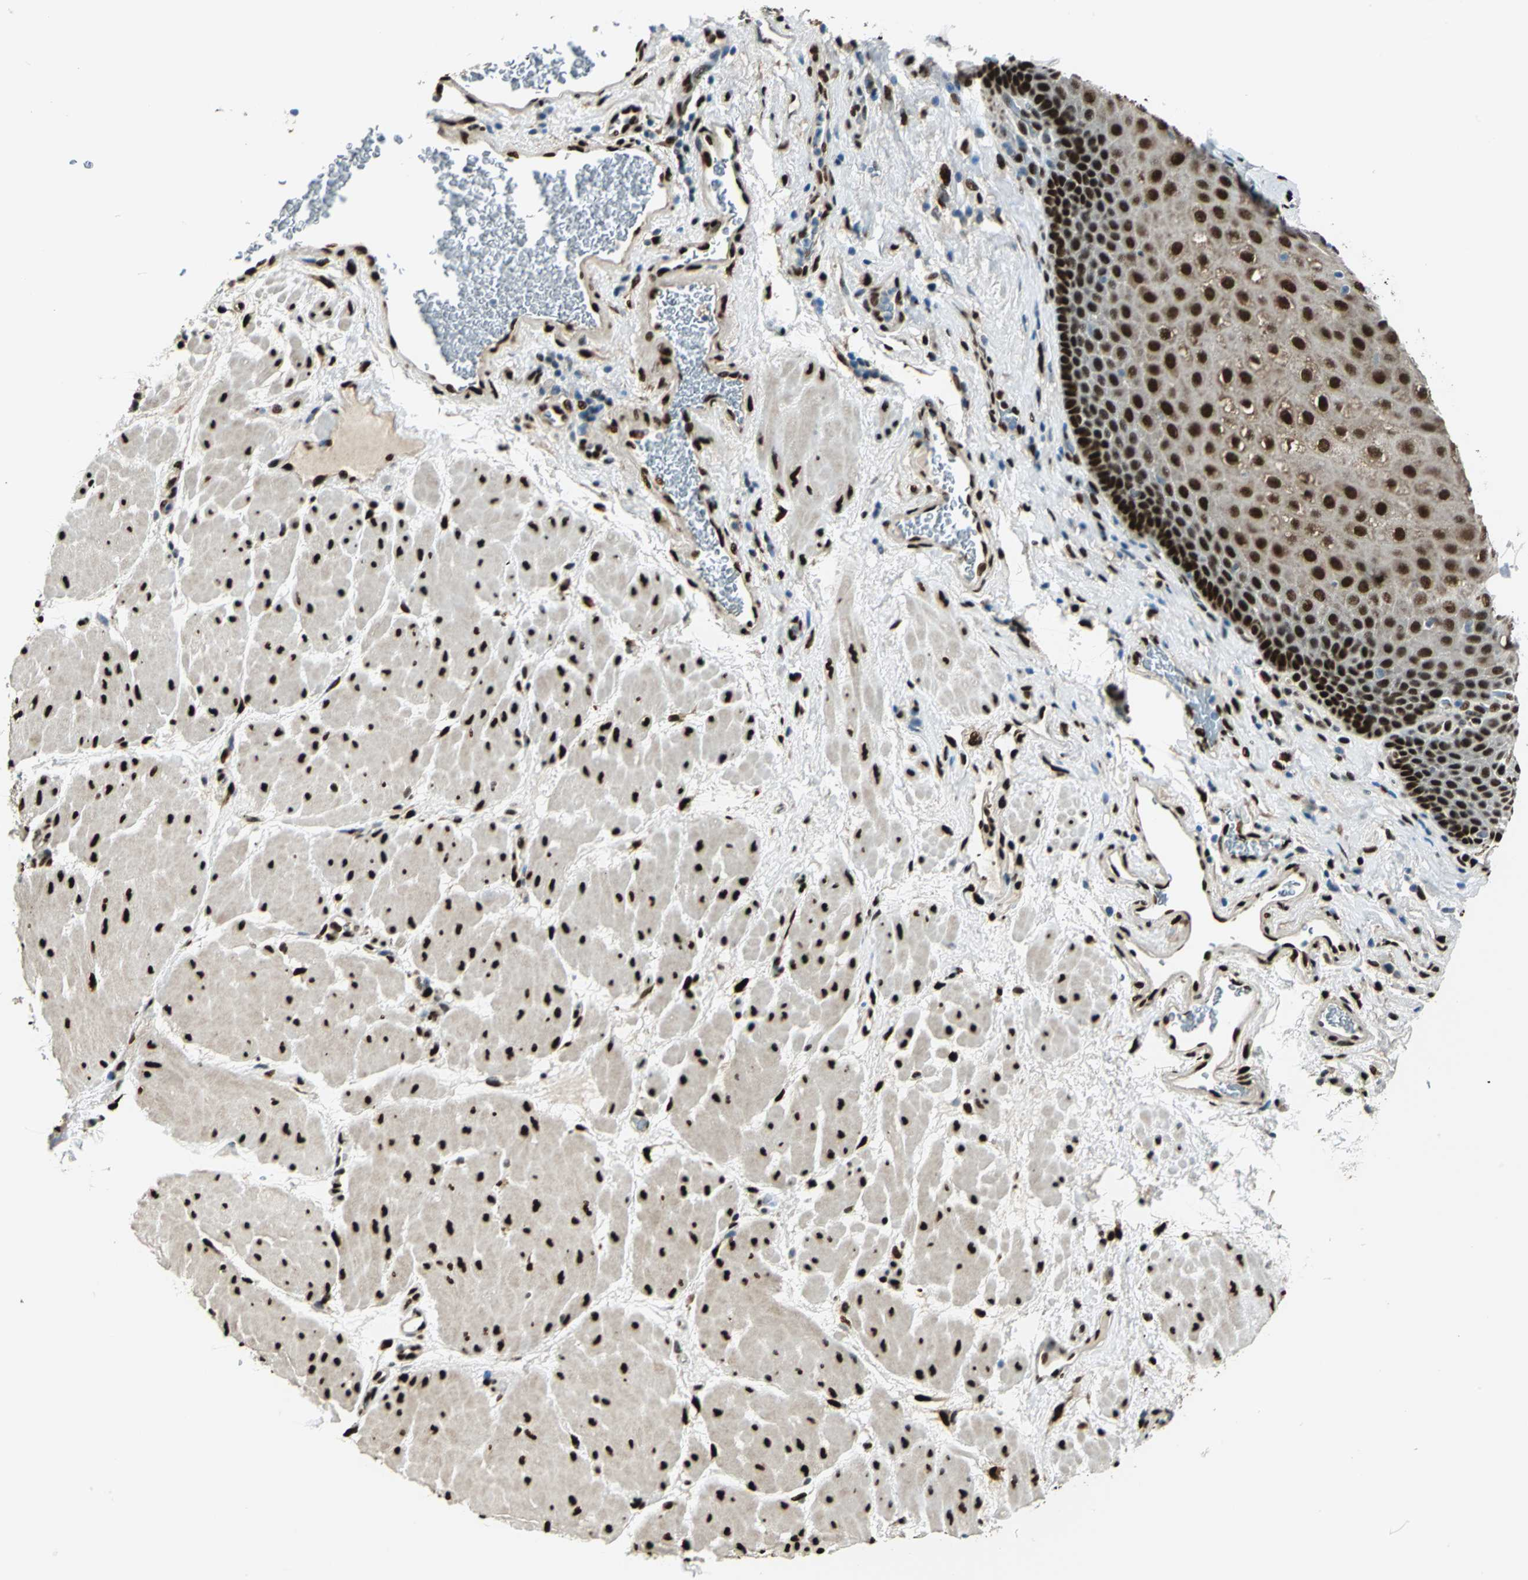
{"staining": {"intensity": "strong", "quantity": ">75%", "location": "cytoplasmic/membranous,nuclear"}, "tissue": "esophagus", "cell_type": "Squamous epithelial cells", "image_type": "normal", "snomed": [{"axis": "morphology", "description": "Normal tissue, NOS"}, {"axis": "topography", "description": "Esophagus"}], "caption": "This histopathology image exhibits immunohistochemistry (IHC) staining of normal human esophagus, with high strong cytoplasmic/membranous,nuclear staining in about >75% of squamous epithelial cells.", "gene": "NFIA", "patient": {"sex": "male", "age": 48}}